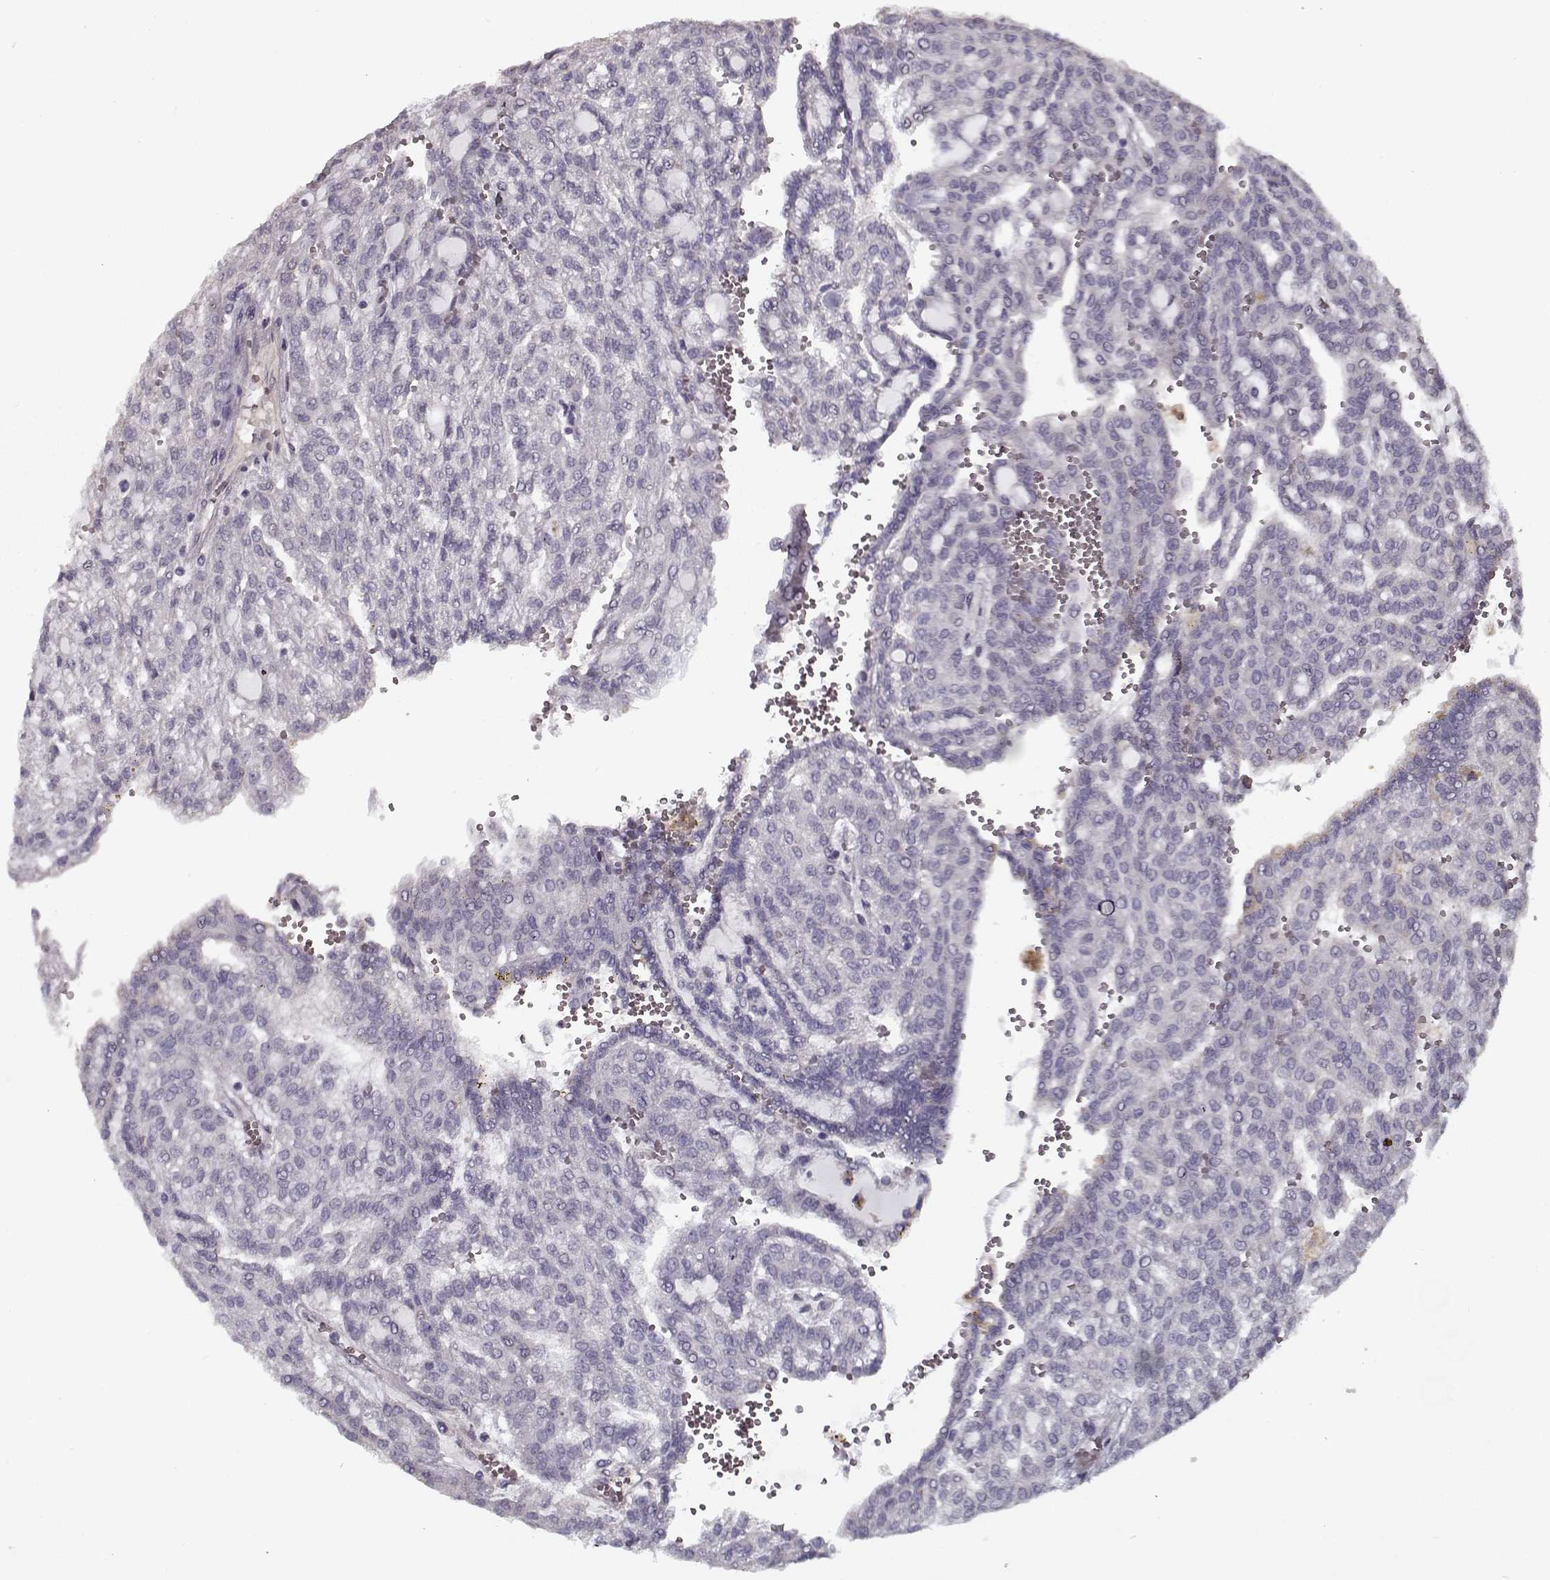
{"staining": {"intensity": "negative", "quantity": "none", "location": "none"}, "tissue": "renal cancer", "cell_type": "Tumor cells", "image_type": "cancer", "snomed": [{"axis": "morphology", "description": "Adenocarcinoma, NOS"}, {"axis": "topography", "description": "Kidney"}], "caption": "Histopathology image shows no significant protein staining in tumor cells of adenocarcinoma (renal).", "gene": "LAMA2", "patient": {"sex": "male", "age": 63}}